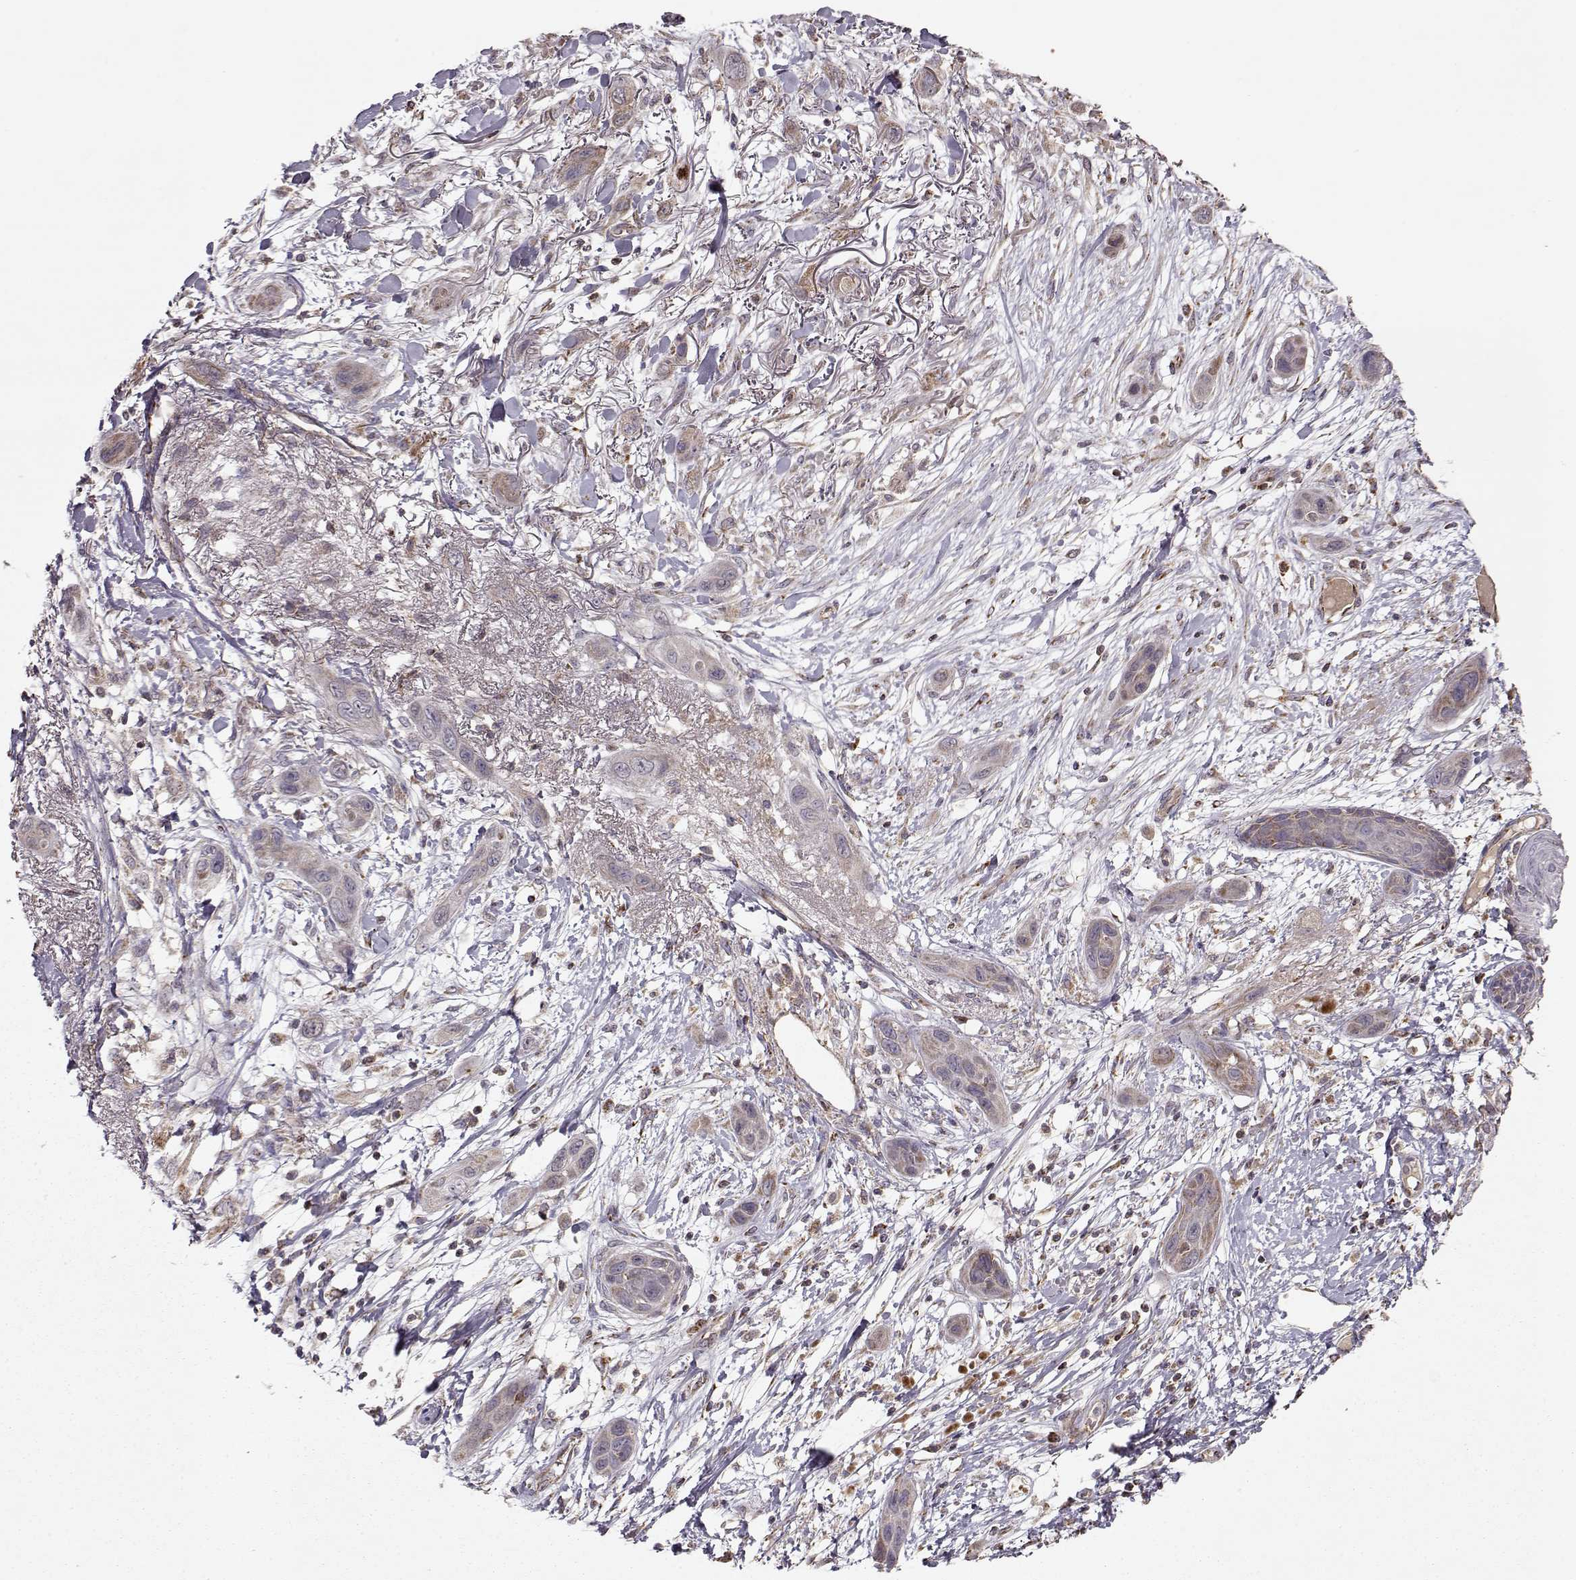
{"staining": {"intensity": "moderate", "quantity": "25%-75%", "location": "cytoplasmic/membranous"}, "tissue": "skin cancer", "cell_type": "Tumor cells", "image_type": "cancer", "snomed": [{"axis": "morphology", "description": "Squamous cell carcinoma, NOS"}, {"axis": "topography", "description": "Skin"}], "caption": "High-power microscopy captured an IHC photomicrograph of squamous cell carcinoma (skin), revealing moderate cytoplasmic/membranous positivity in approximately 25%-75% of tumor cells.", "gene": "CMTM3", "patient": {"sex": "male", "age": 79}}